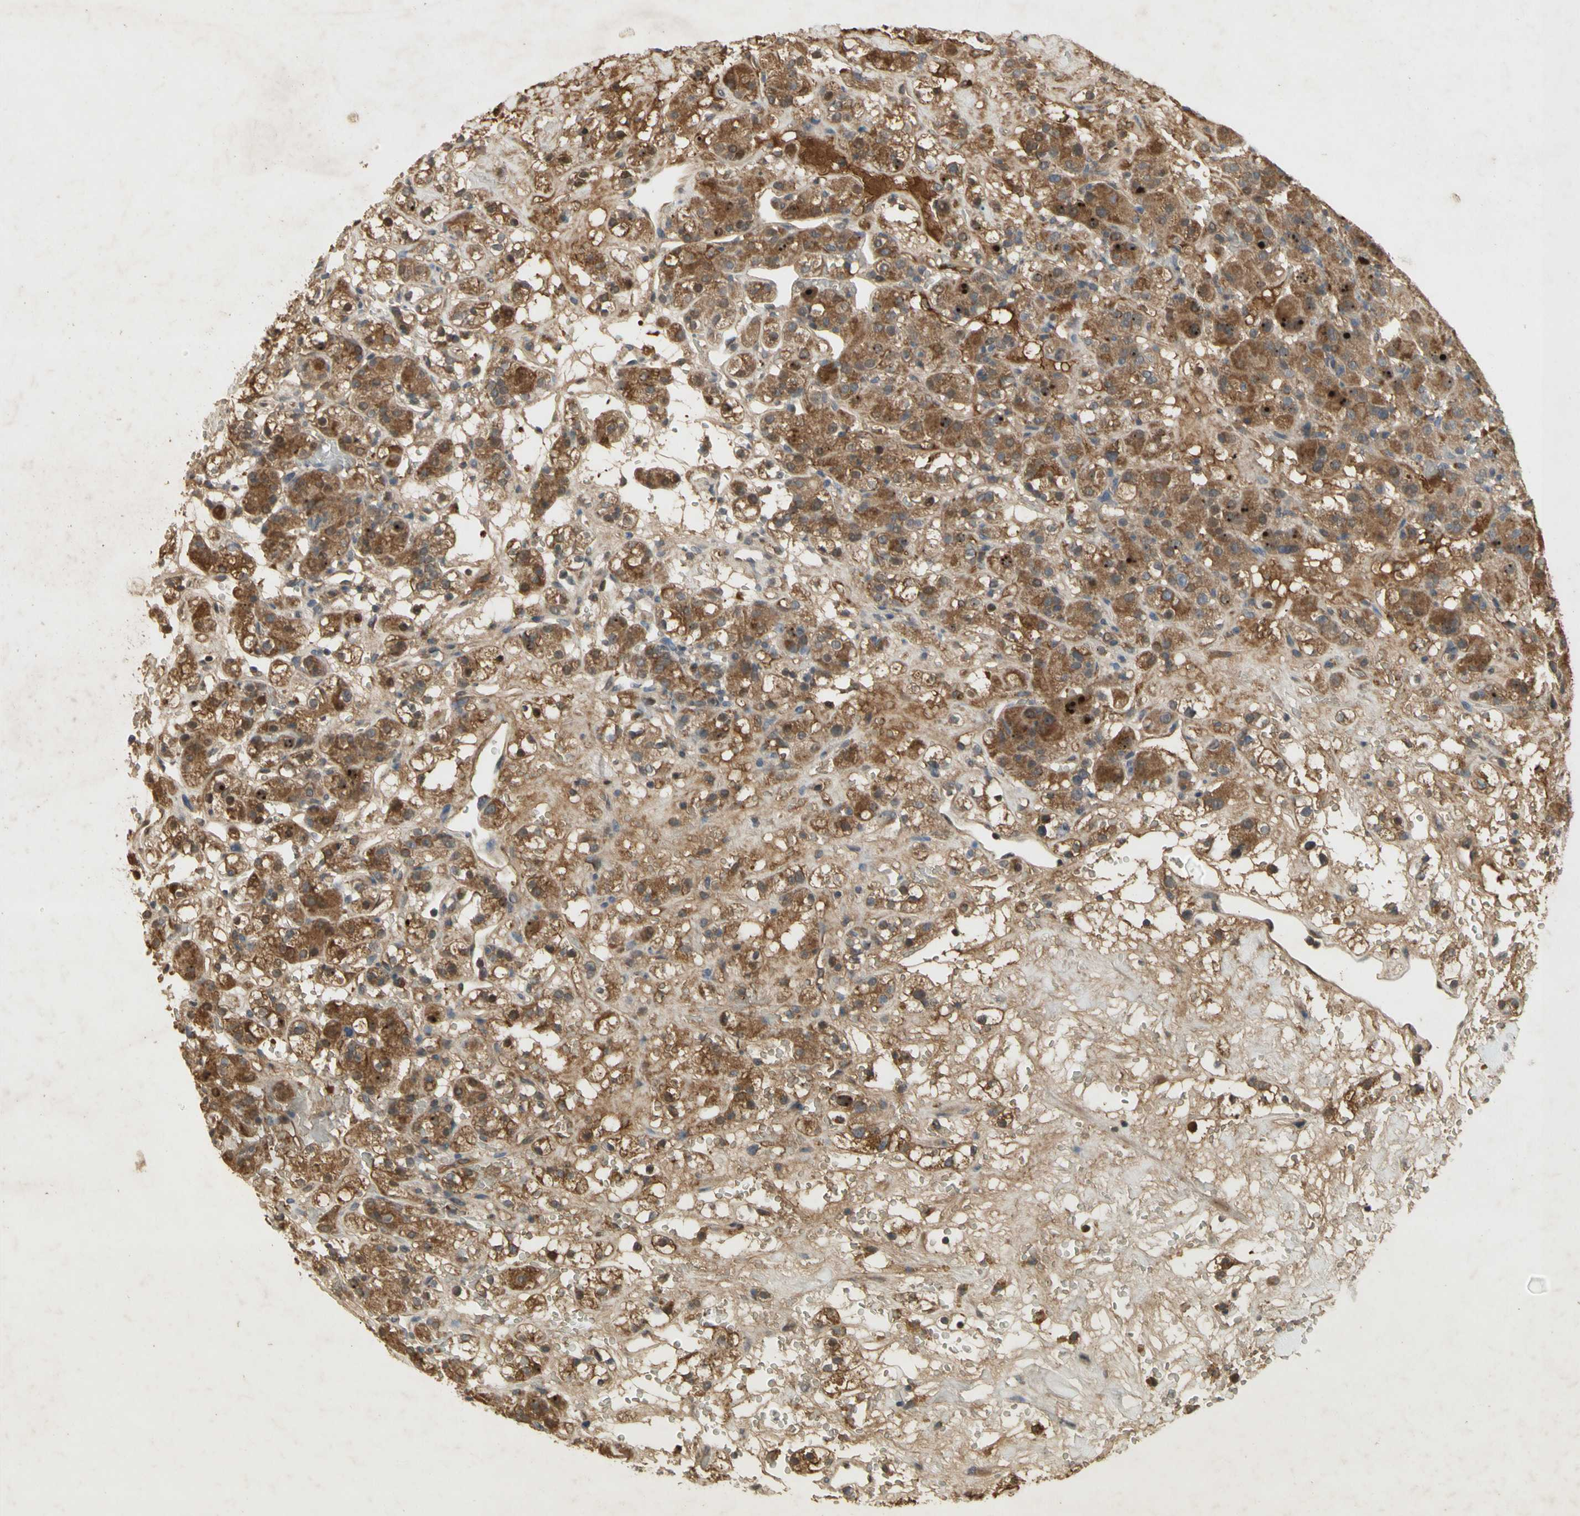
{"staining": {"intensity": "moderate", "quantity": ">75%", "location": "cytoplasmic/membranous"}, "tissue": "renal cancer", "cell_type": "Tumor cells", "image_type": "cancer", "snomed": [{"axis": "morphology", "description": "Adenocarcinoma, NOS"}, {"axis": "topography", "description": "Kidney"}], "caption": "The immunohistochemical stain shows moderate cytoplasmic/membranous expression in tumor cells of adenocarcinoma (renal) tissue. The staining was performed using DAB, with brown indicating positive protein expression. Nuclei are stained blue with hematoxylin.", "gene": "NRG4", "patient": {"sex": "male", "age": 61}}